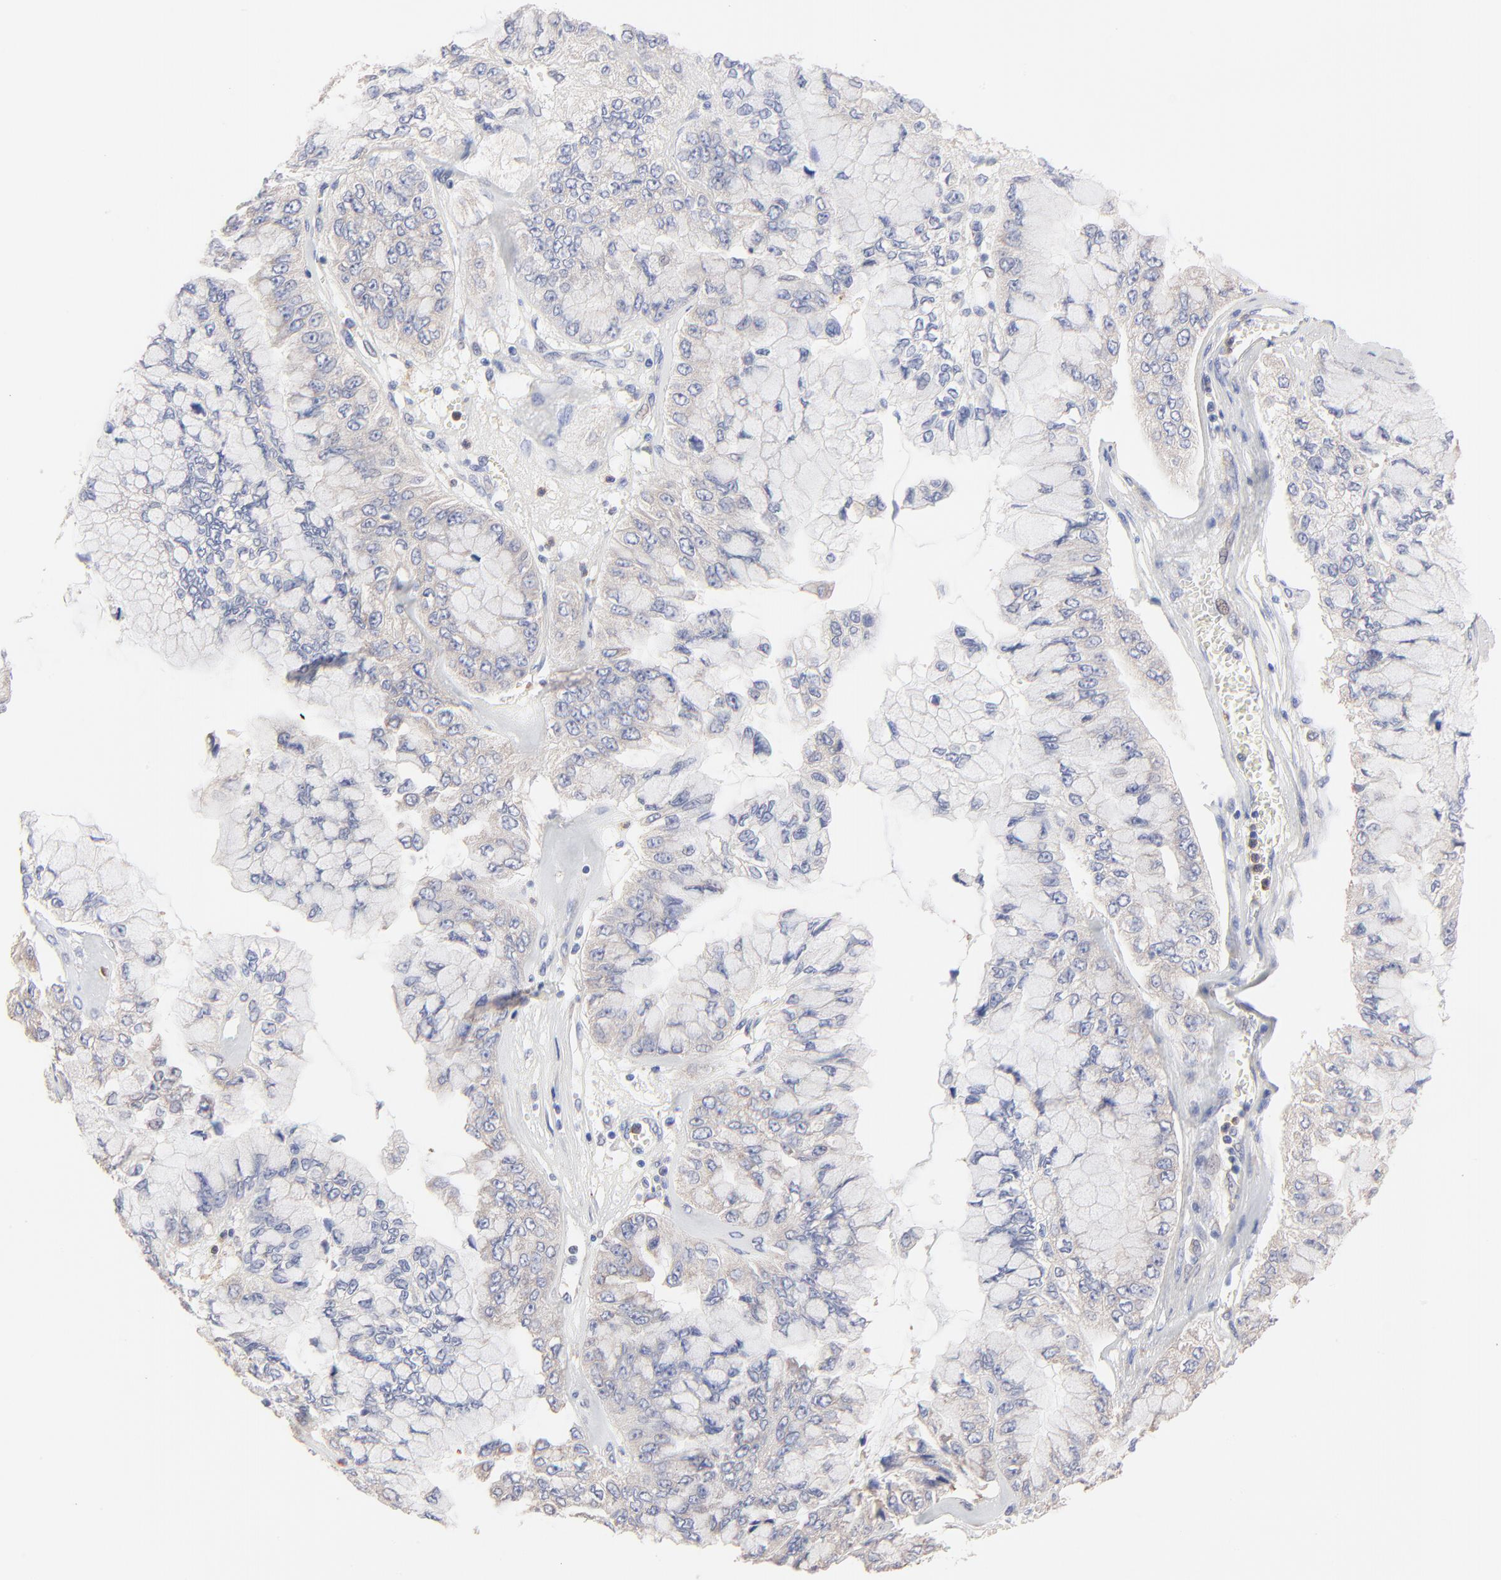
{"staining": {"intensity": "weak", "quantity": "<25%", "location": "cytoplasmic/membranous"}, "tissue": "liver cancer", "cell_type": "Tumor cells", "image_type": "cancer", "snomed": [{"axis": "morphology", "description": "Cholangiocarcinoma"}, {"axis": "topography", "description": "Liver"}], "caption": "Liver cancer stained for a protein using immunohistochemistry (IHC) shows no expression tumor cells.", "gene": "PPFIBP2", "patient": {"sex": "female", "age": 79}}